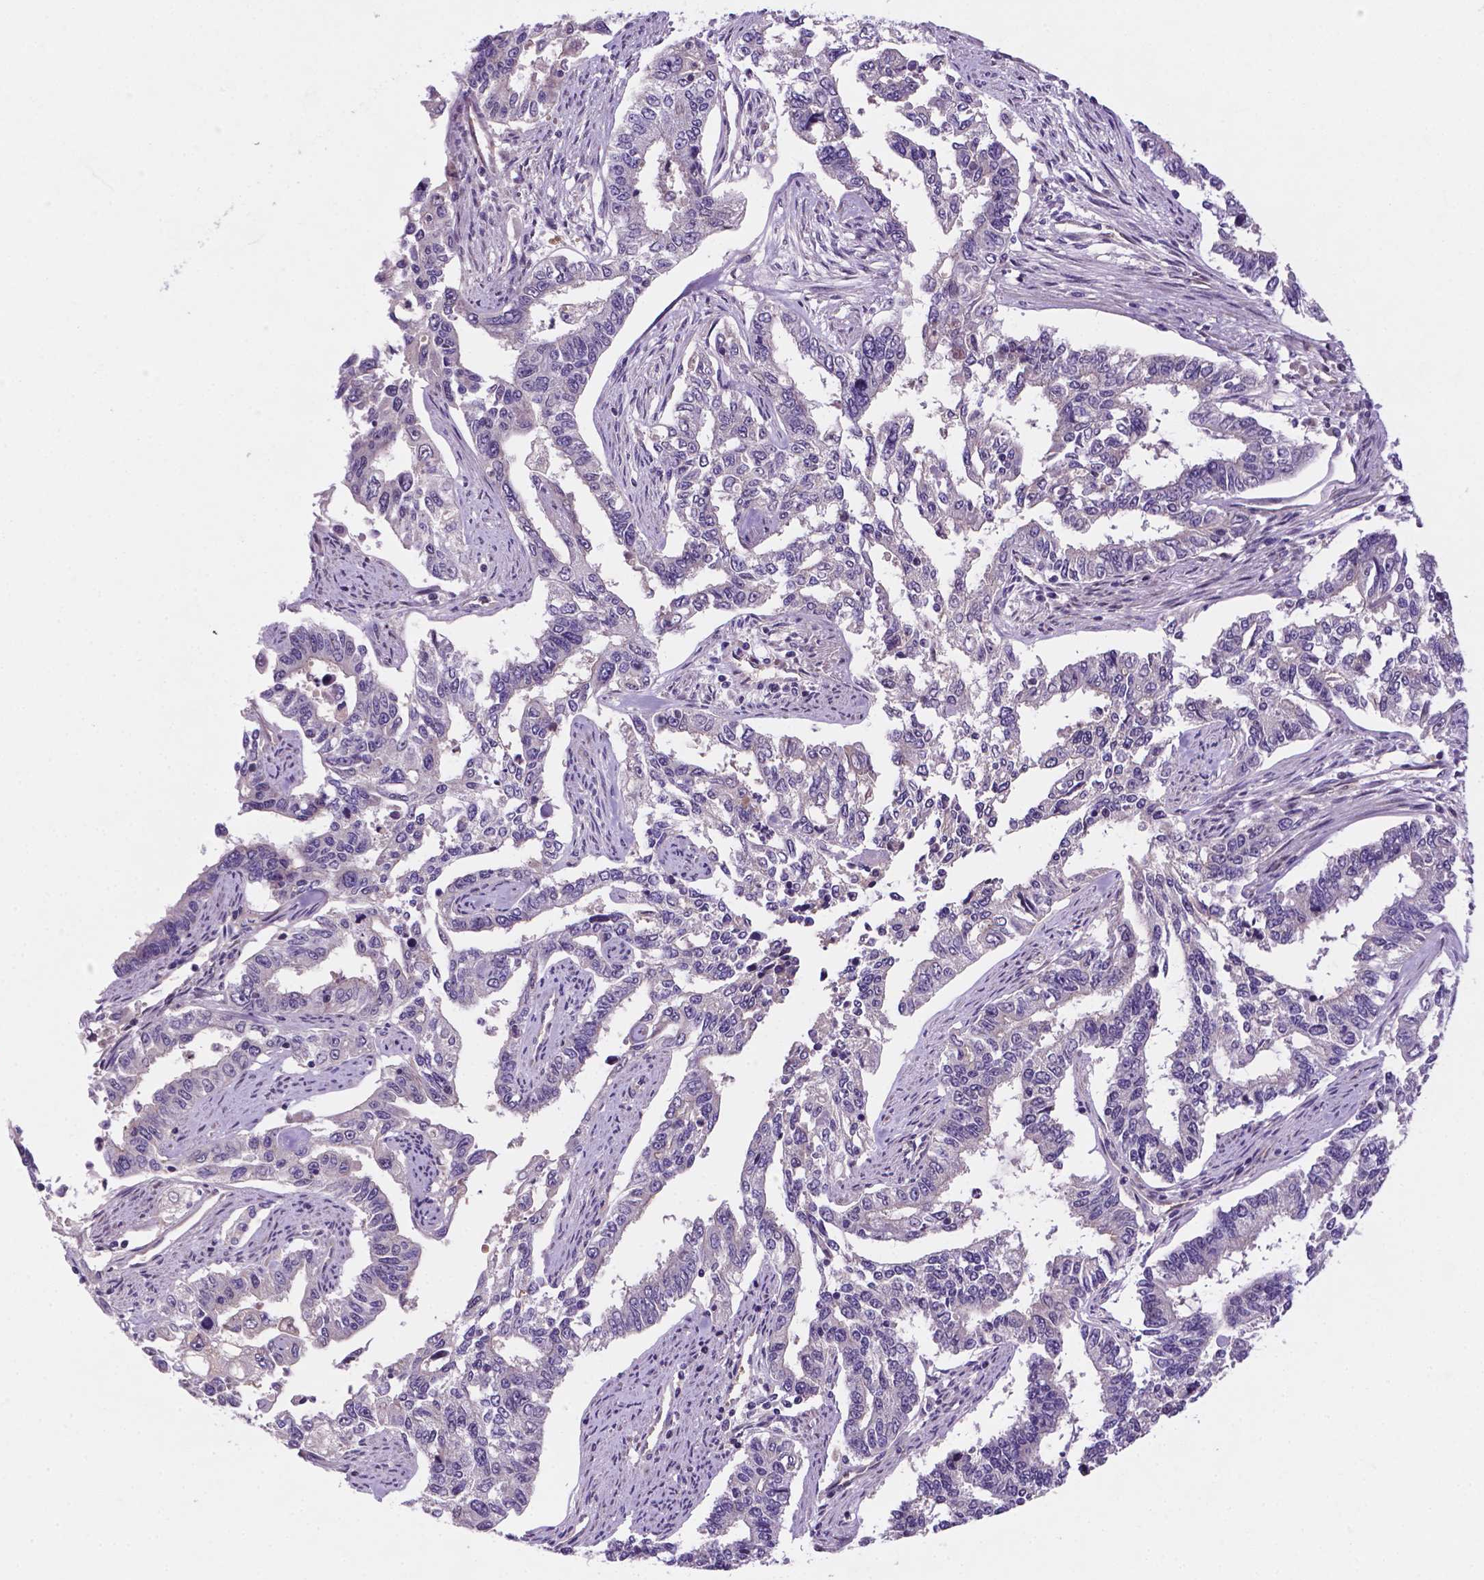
{"staining": {"intensity": "negative", "quantity": "none", "location": "none"}, "tissue": "endometrial cancer", "cell_type": "Tumor cells", "image_type": "cancer", "snomed": [{"axis": "morphology", "description": "Adenocarcinoma, NOS"}, {"axis": "topography", "description": "Uterus"}], "caption": "An immunohistochemistry (IHC) micrograph of endometrial adenocarcinoma is shown. There is no staining in tumor cells of endometrial adenocarcinoma.", "gene": "TM4SF20", "patient": {"sex": "female", "age": 59}}